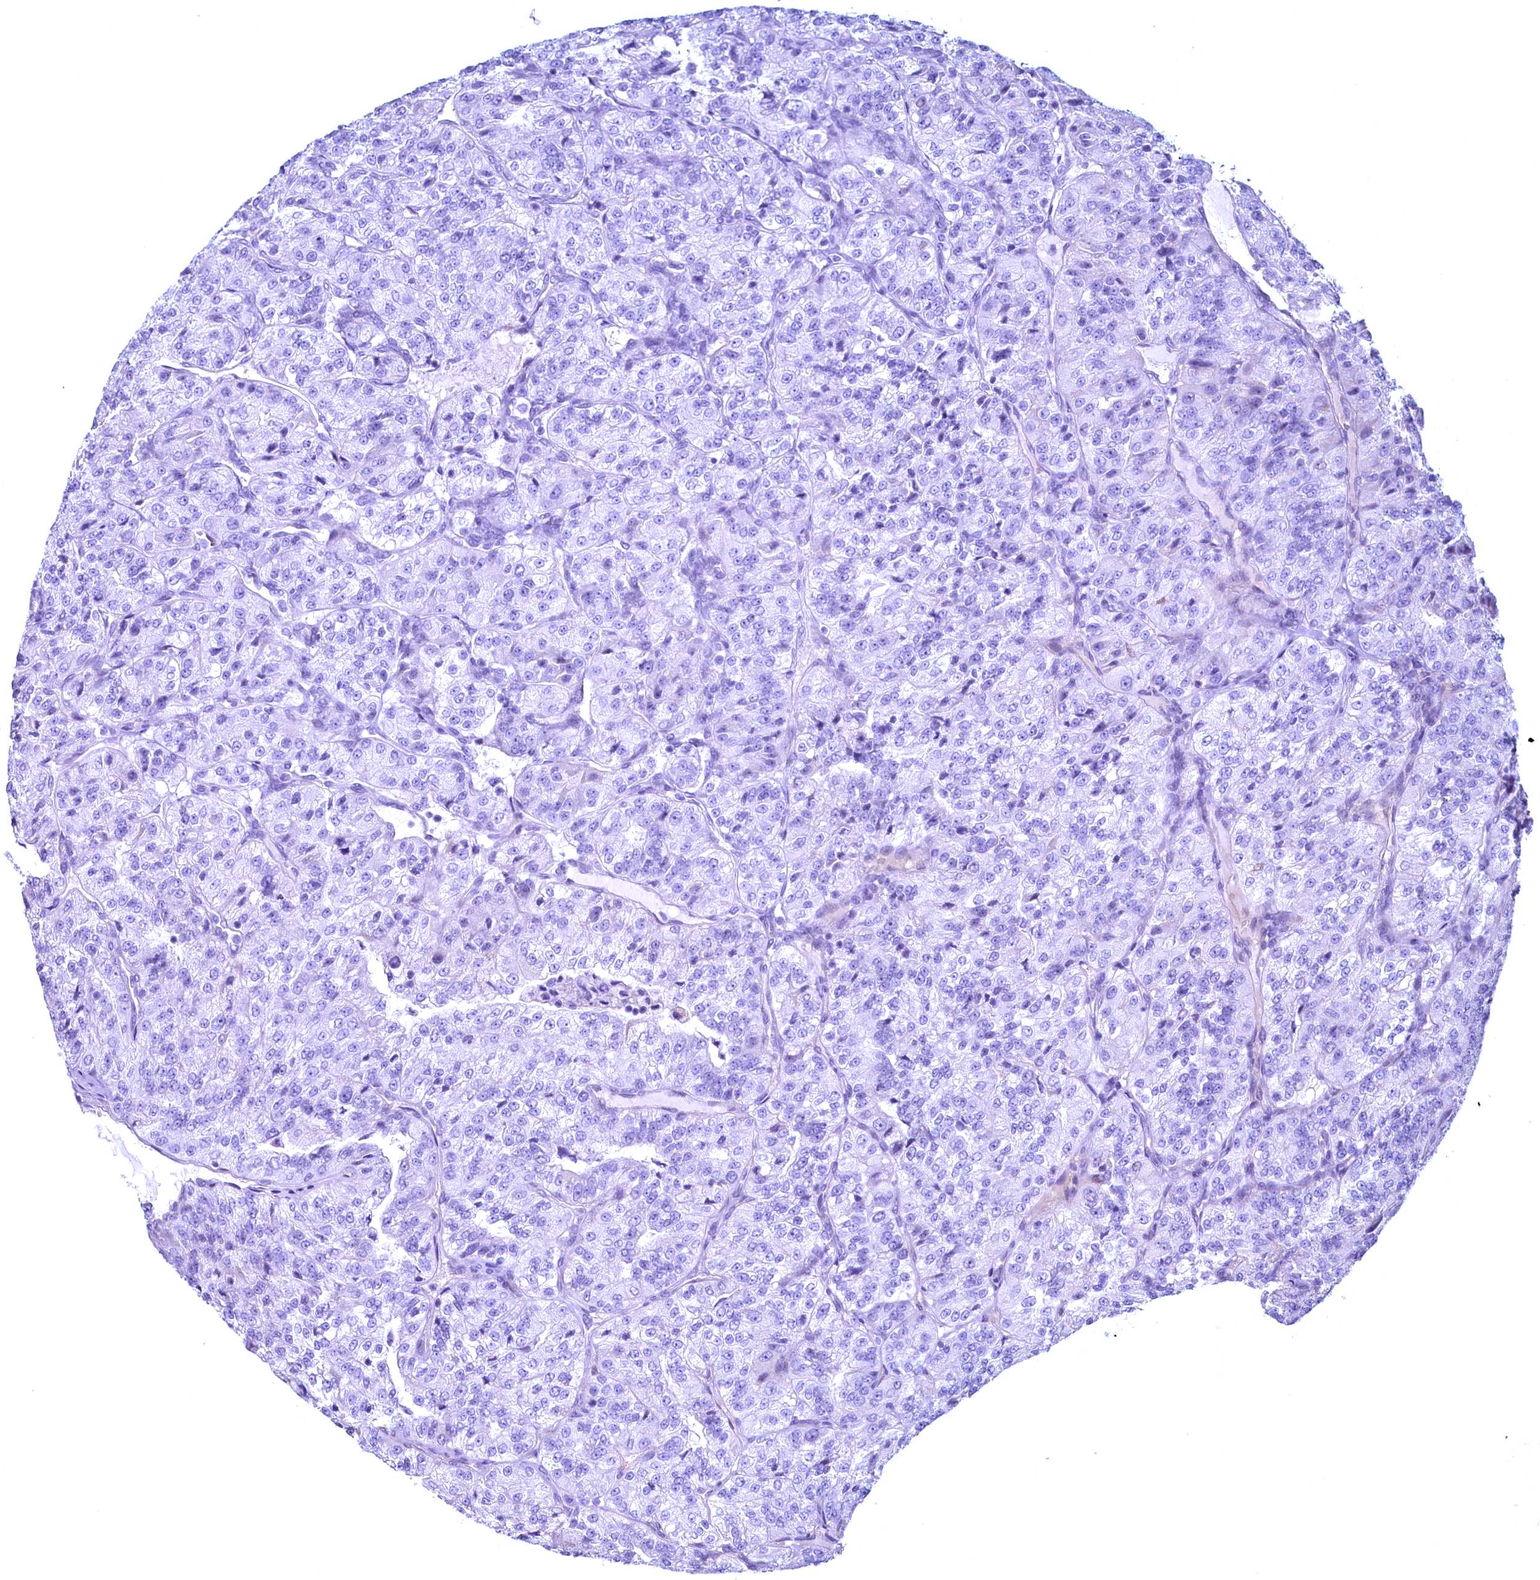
{"staining": {"intensity": "negative", "quantity": "none", "location": "none"}, "tissue": "renal cancer", "cell_type": "Tumor cells", "image_type": "cancer", "snomed": [{"axis": "morphology", "description": "Adenocarcinoma, NOS"}, {"axis": "topography", "description": "Kidney"}], "caption": "An immunohistochemistry image of renal cancer (adenocarcinoma) is shown. There is no staining in tumor cells of renal cancer (adenocarcinoma).", "gene": "MAP1LC3A", "patient": {"sex": "female", "age": 63}}